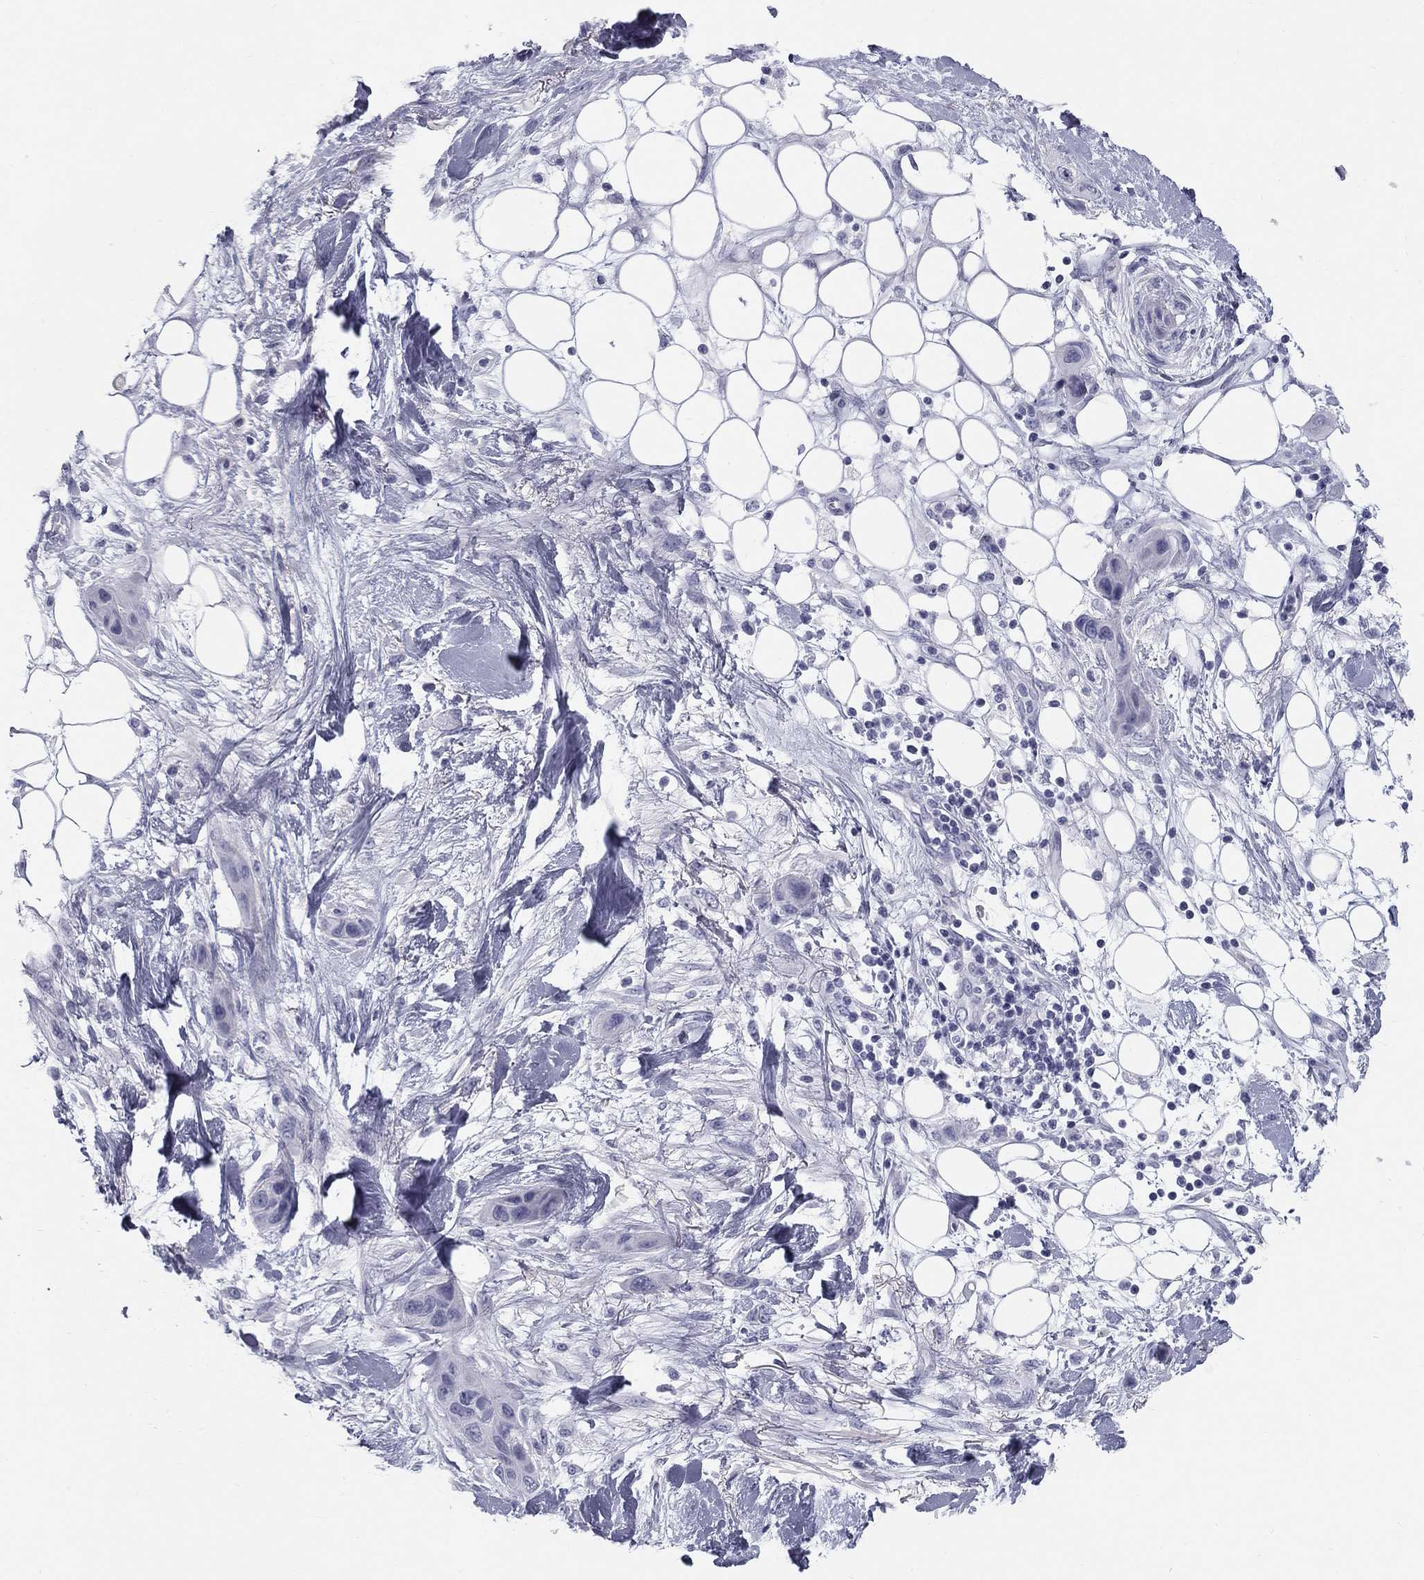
{"staining": {"intensity": "negative", "quantity": "none", "location": "none"}, "tissue": "skin cancer", "cell_type": "Tumor cells", "image_type": "cancer", "snomed": [{"axis": "morphology", "description": "Squamous cell carcinoma, NOS"}, {"axis": "topography", "description": "Skin"}], "caption": "Micrograph shows no significant protein staining in tumor cells of squamous cell carcinoma (skin). (DAB (3,3'-diaminobenzidine) IHC, high magnification).", "gene": "SULT2B1", "patient": {"sex": "male", "age": 79}}